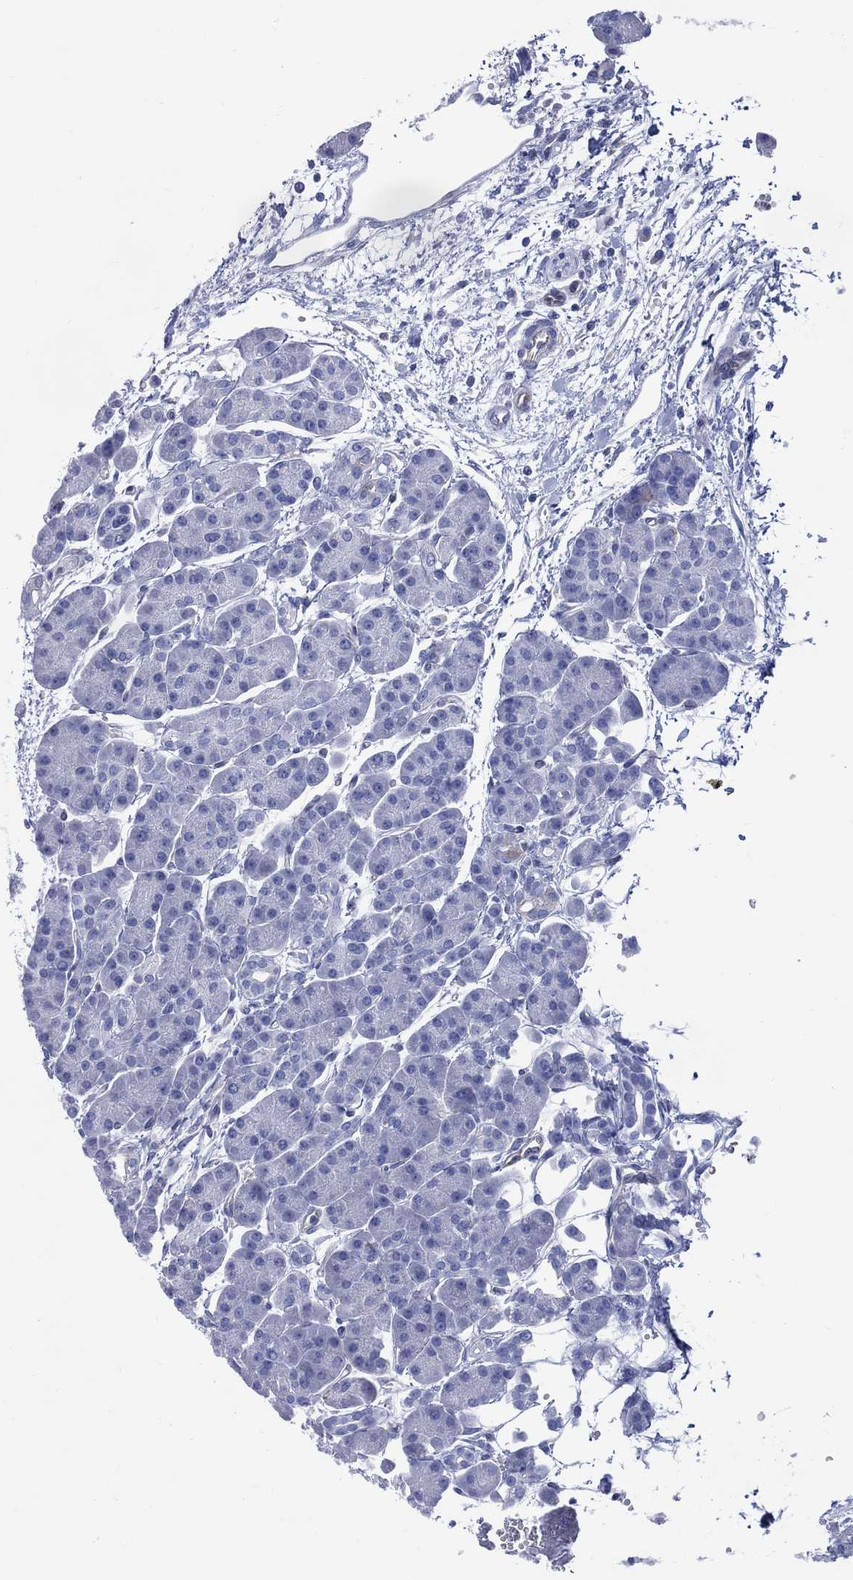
{"staining": {"intensity": "negative", "quantity": "none", "location": "none"}, "tissue": "pancreas", "cell_type": "Exocrine glandular cells", "image_type": "normal", "snomed": [{"axis": "morphology", "description": "Normal tissue, NOS"}, {"axis": "topography", "description": "Pancreas"}], "caption": "Immunohistochemistry micrograph of unremarkable pancreas: human pancreas stained with DAB demonstrates no significant protein expression in exocrine glandular cells. (Brightfield microscopy of DAB immunohistochemistry at high magnification).", "gene": "DDI1", "patient": {"sex": "female", "age": 63}}